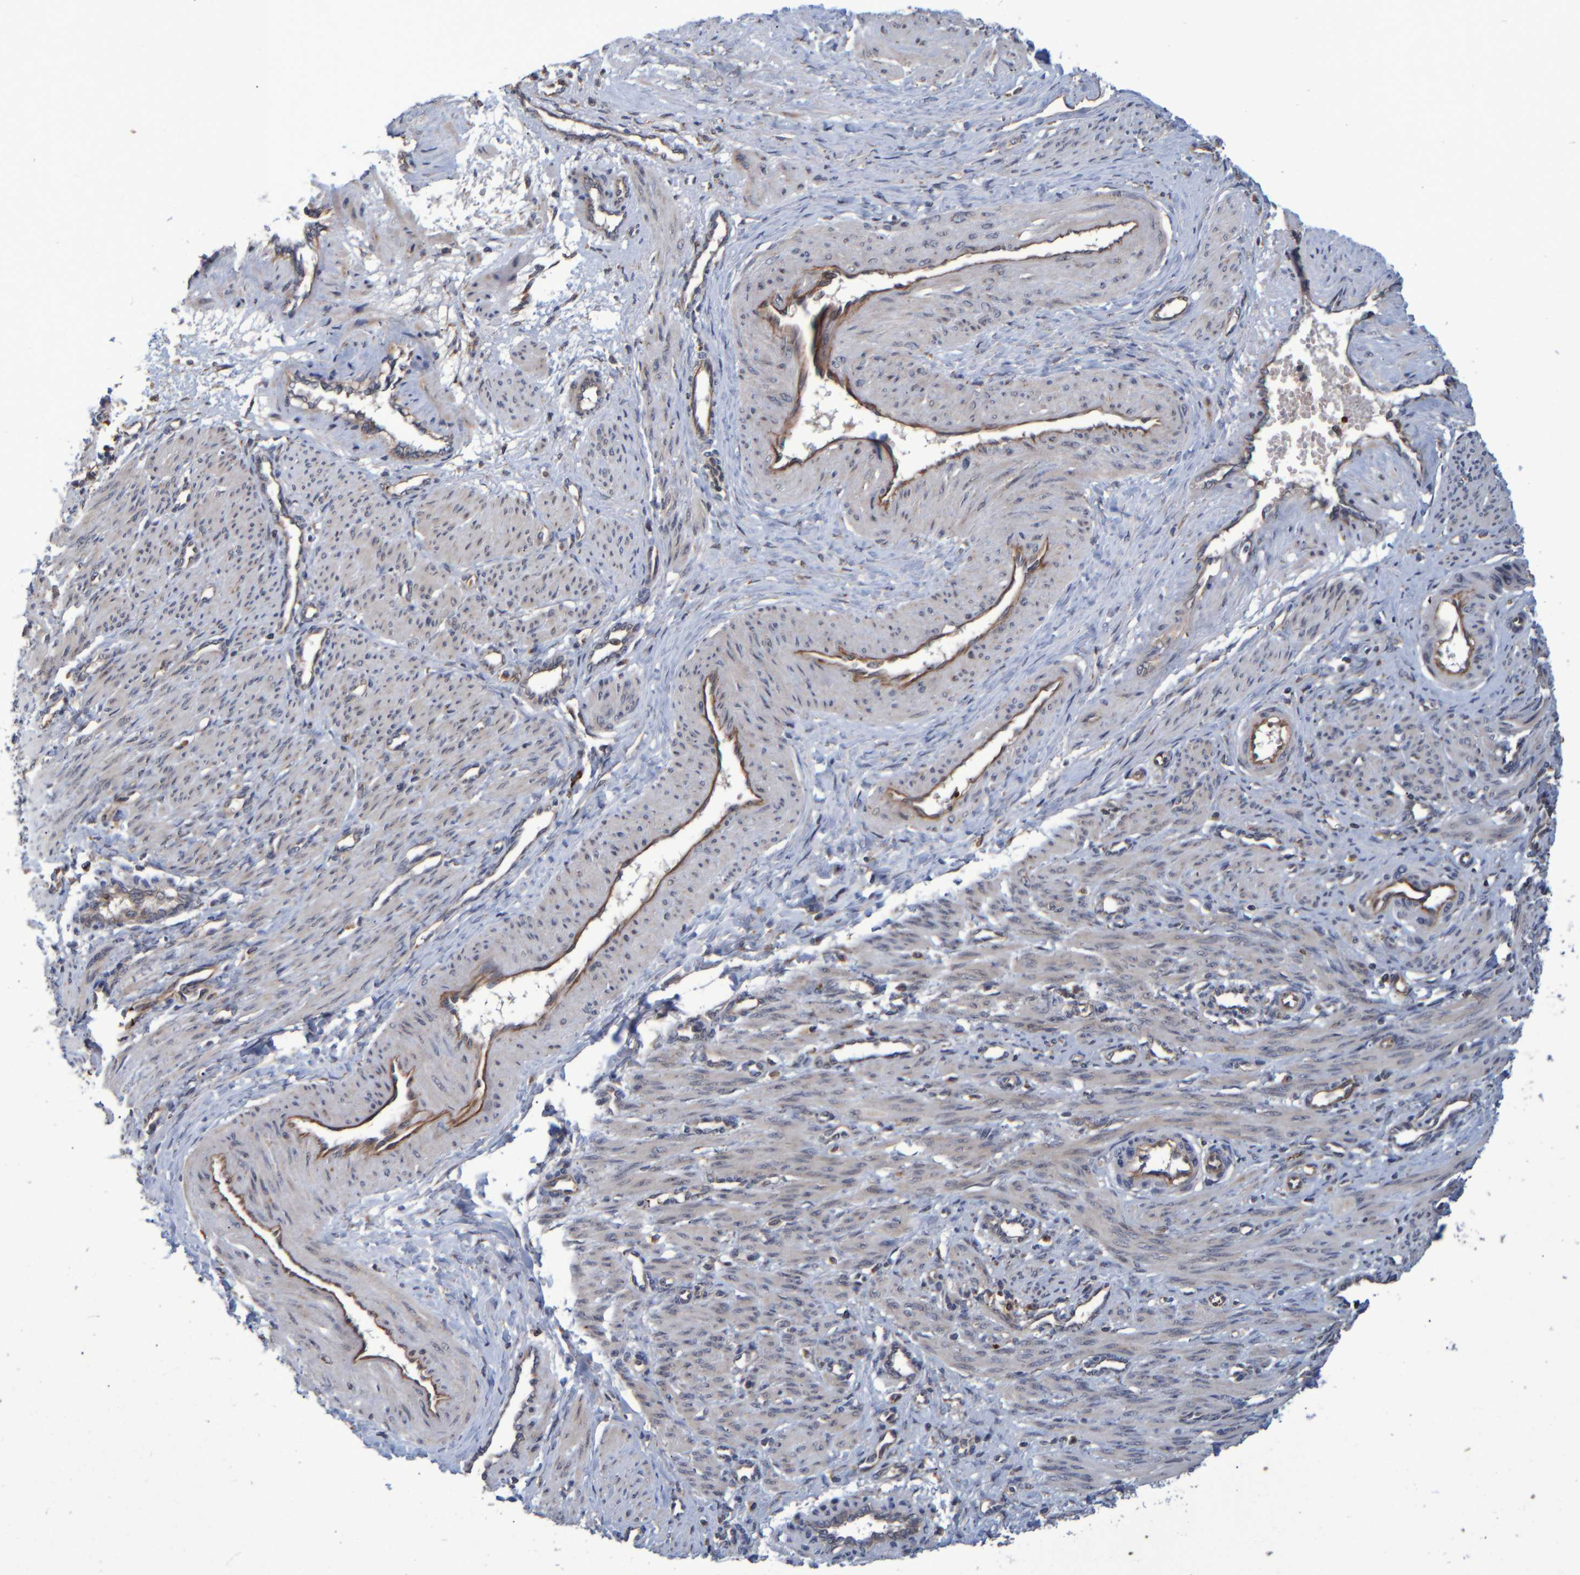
{"staining": {"intensity": "weak", "quantity": ">75%", "location": "cytoplasmic/membranous"}, "tissue": "smooth muscle", "cell_type": "Smooth muscle cells", "image_type": "normal", "snomed": [{"axis": "morphology", "description": "Normal tissue, NOS"}, {"axis": "topography", "description": "Endometrium"}], "caption": "An image of smooth muscle stained for a protein exhibits weak cytoplasmic/membranous brown staining in smooth muscle cells.", "gene": "SPAG5", "patient": {"sex": "female", "age": 33}}